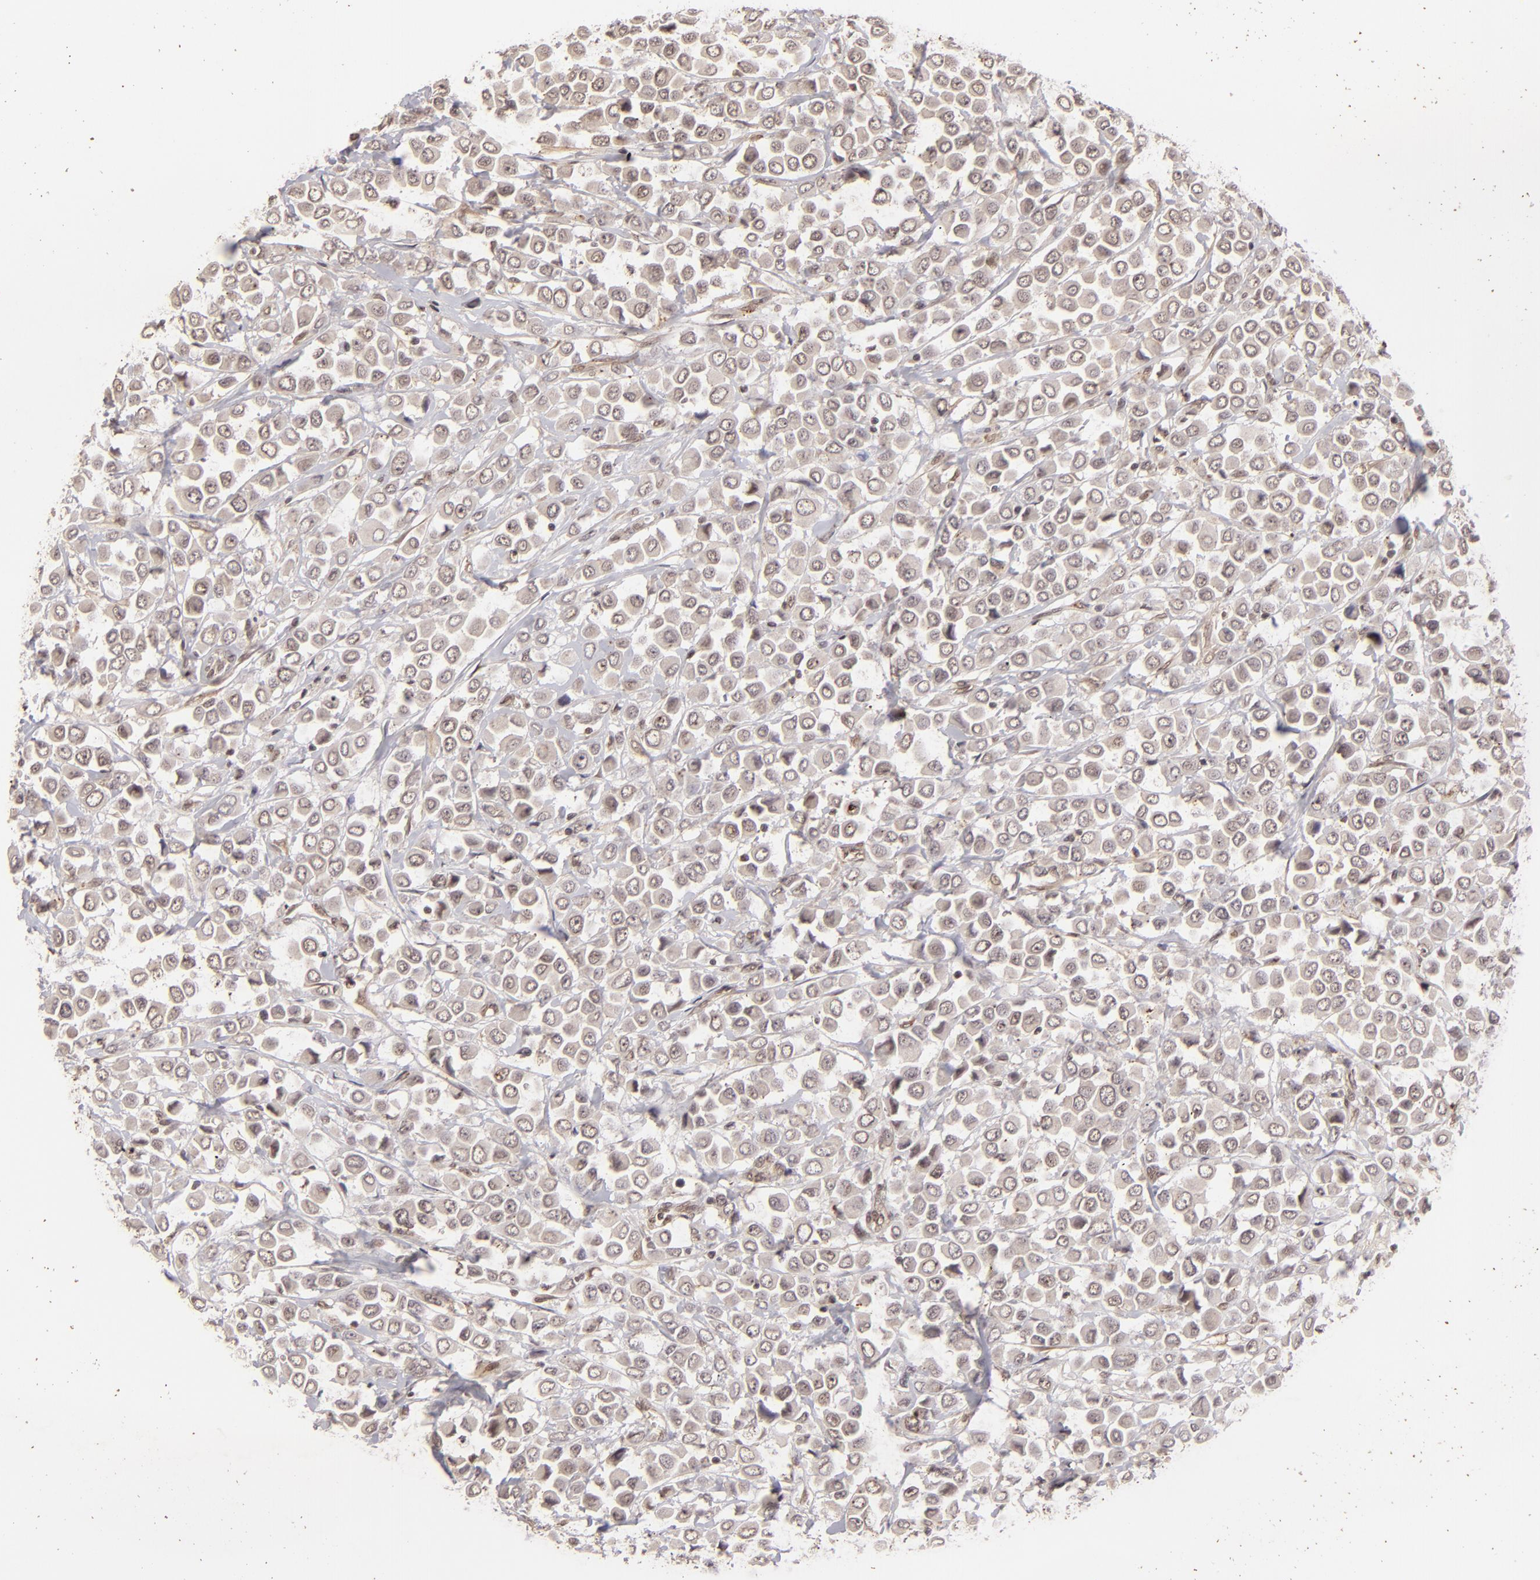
{"staining": {"intensity": "negative", "quantity": "none", "location": "none"}, "tissue": "breast cancer", "cell_type": "Tumor cells", "image_type": "cancer", "snomed": [{"axis": "morphology", "description": "Duct carcinoma"}, {"axis": "topography", "description": "Breast"}], "caption": "Immunohistochemistry (IHC) photomicrograph of human invasive ductal carcinoma (breast) stained for a protein (brown), which displays no positivity in tumor cells.", "gene": "DFFA", "patient": {"sex": "female", "age": 61}}